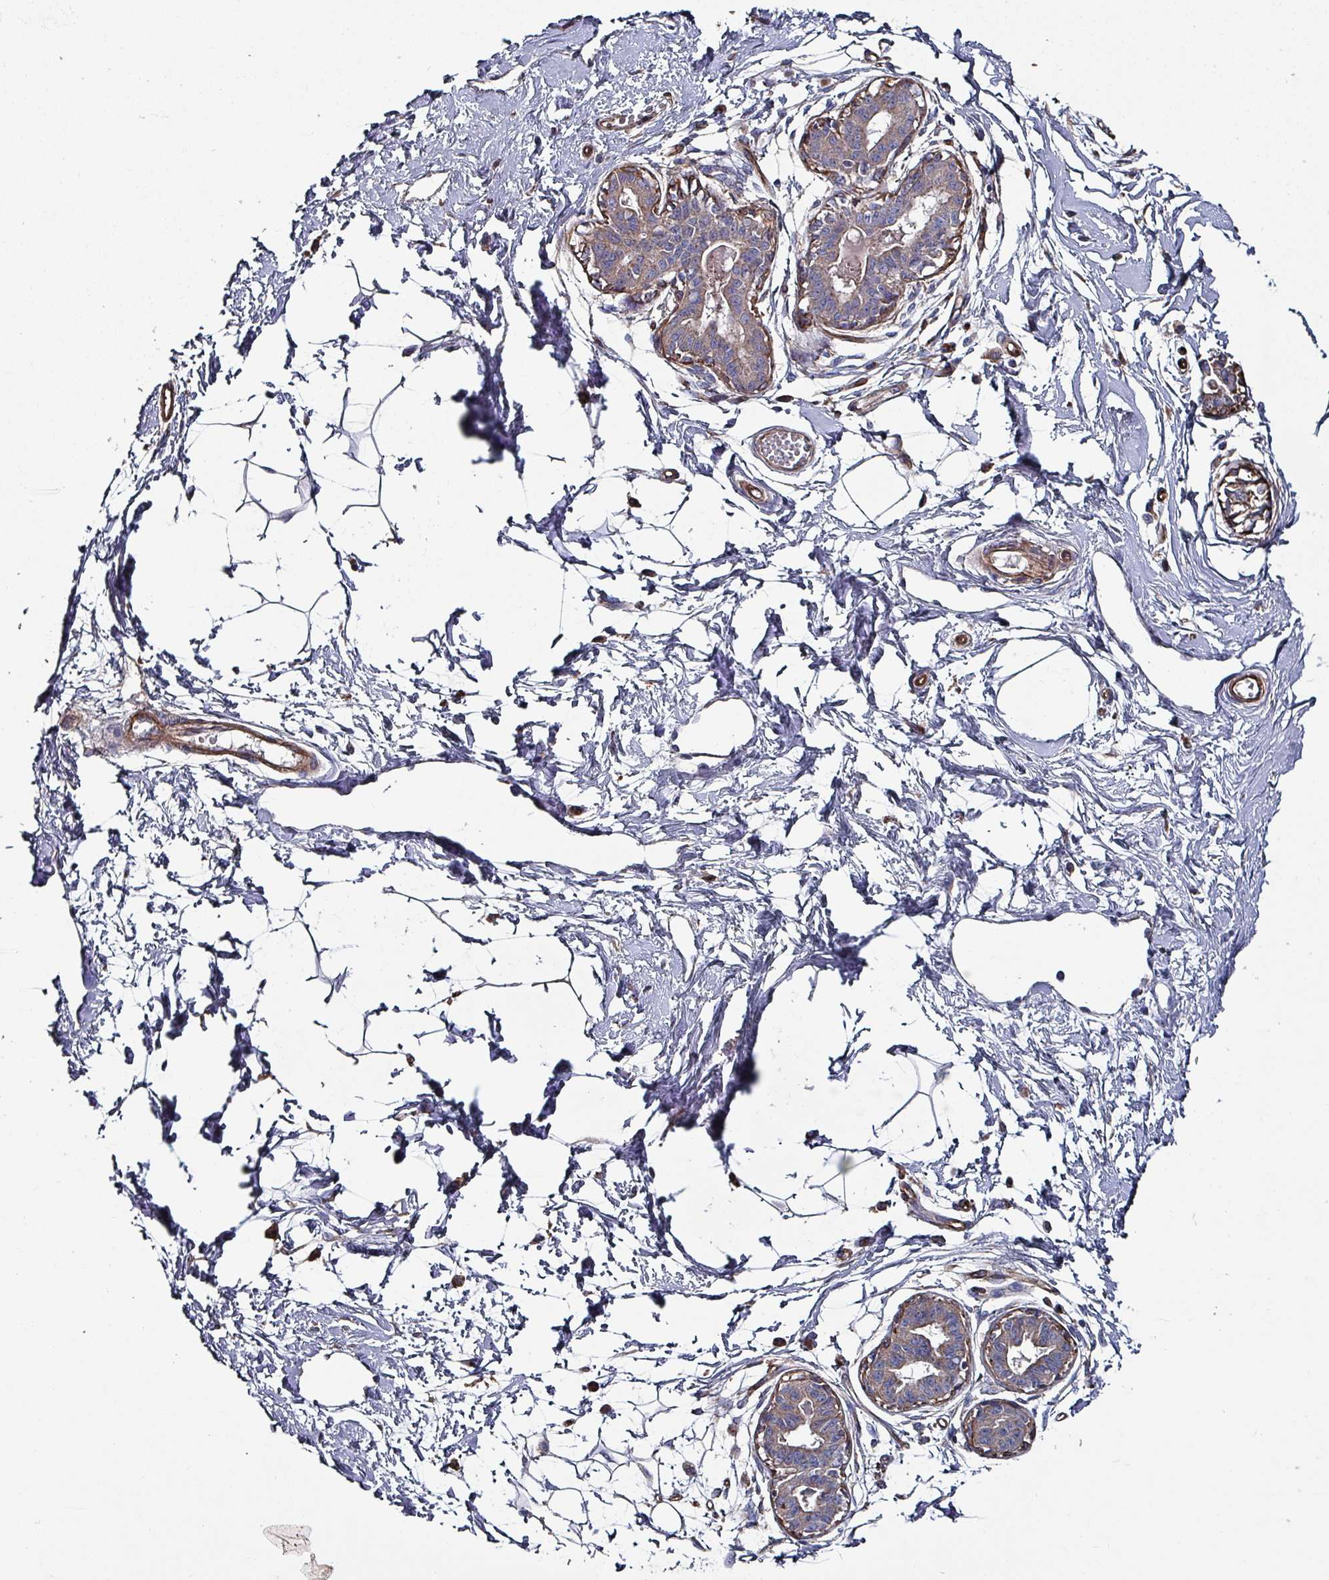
{"staining": {"intensity": "negative", "quantity": "none", "location": "none"}, "tissue": "breast", "cell_type": "Adipocytes", "image_type": "normal", "snomed": [{"axis": "morphology", "description": "Normal tissue, NOS"}, {"axis": "topography", "description": "Breast"}], "caption": "DAB (3,3'-diaminobenzidine) immunohistochemical staining of benign breast exhibits no significant positivity in adipocytes. (Stains: DAB (3,3'-diaminobenzidine) immunohistochemistry with hematoxylin counter stain, Microscopy: brightfield microscopy at high magnification).", "gene": "ANO10", "patient": {"sex": "female", "age": 45}}